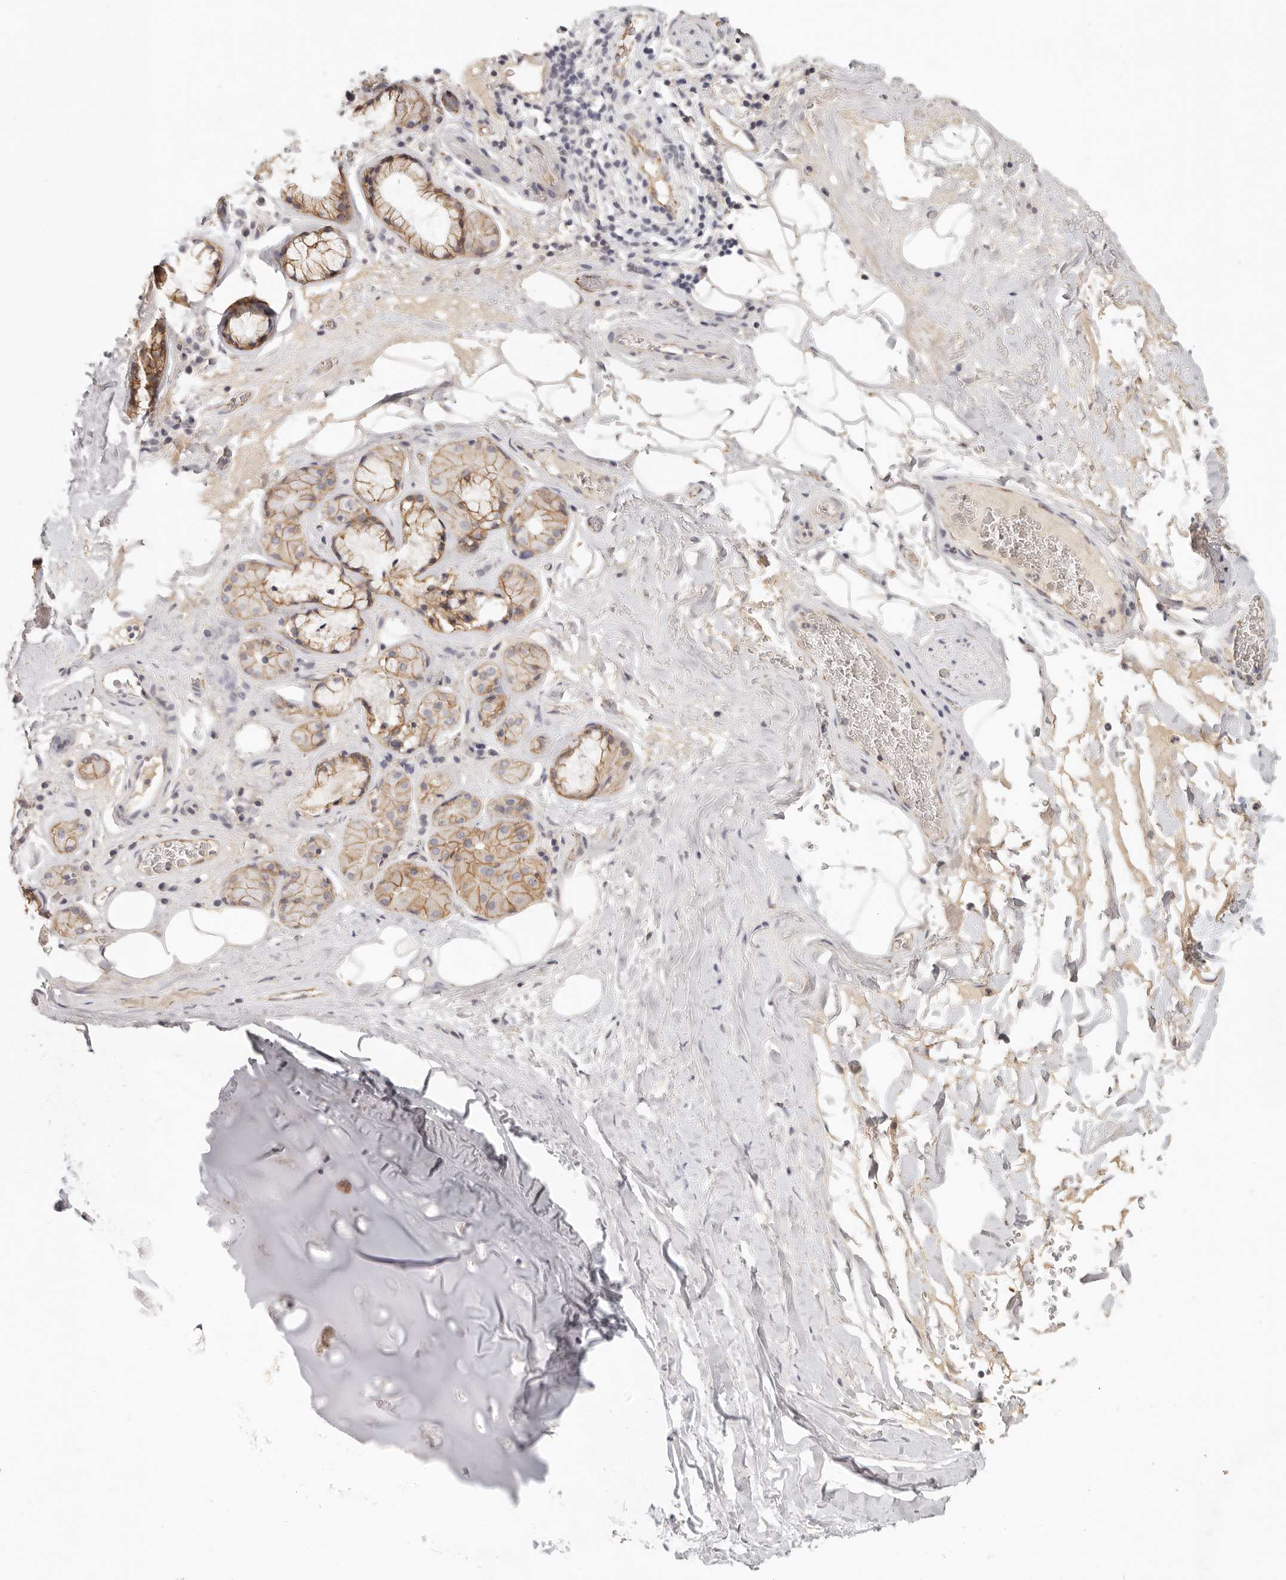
{"staining": {"intensity": "negative", "quantity": "none", "location": "none"}, "tissue": "adipose tissue", "cell_type": "Adipocytes", "image_type": "normal", "snomed": [{"axis": "morphology", "description": "Normal tissue, NOS"}, {"axis": "topography", "description": "Cartilage tissue"}], "caption": "Immunohistochemical staining of unremarkable adipose tissue displays no significant expression in adipocytes. (DAB (3,3'-diaminobenzidine) immunohistochemistry, high magnification).", "gene": "ANXA9", "patient": {"sex": "female", "age": 63}}